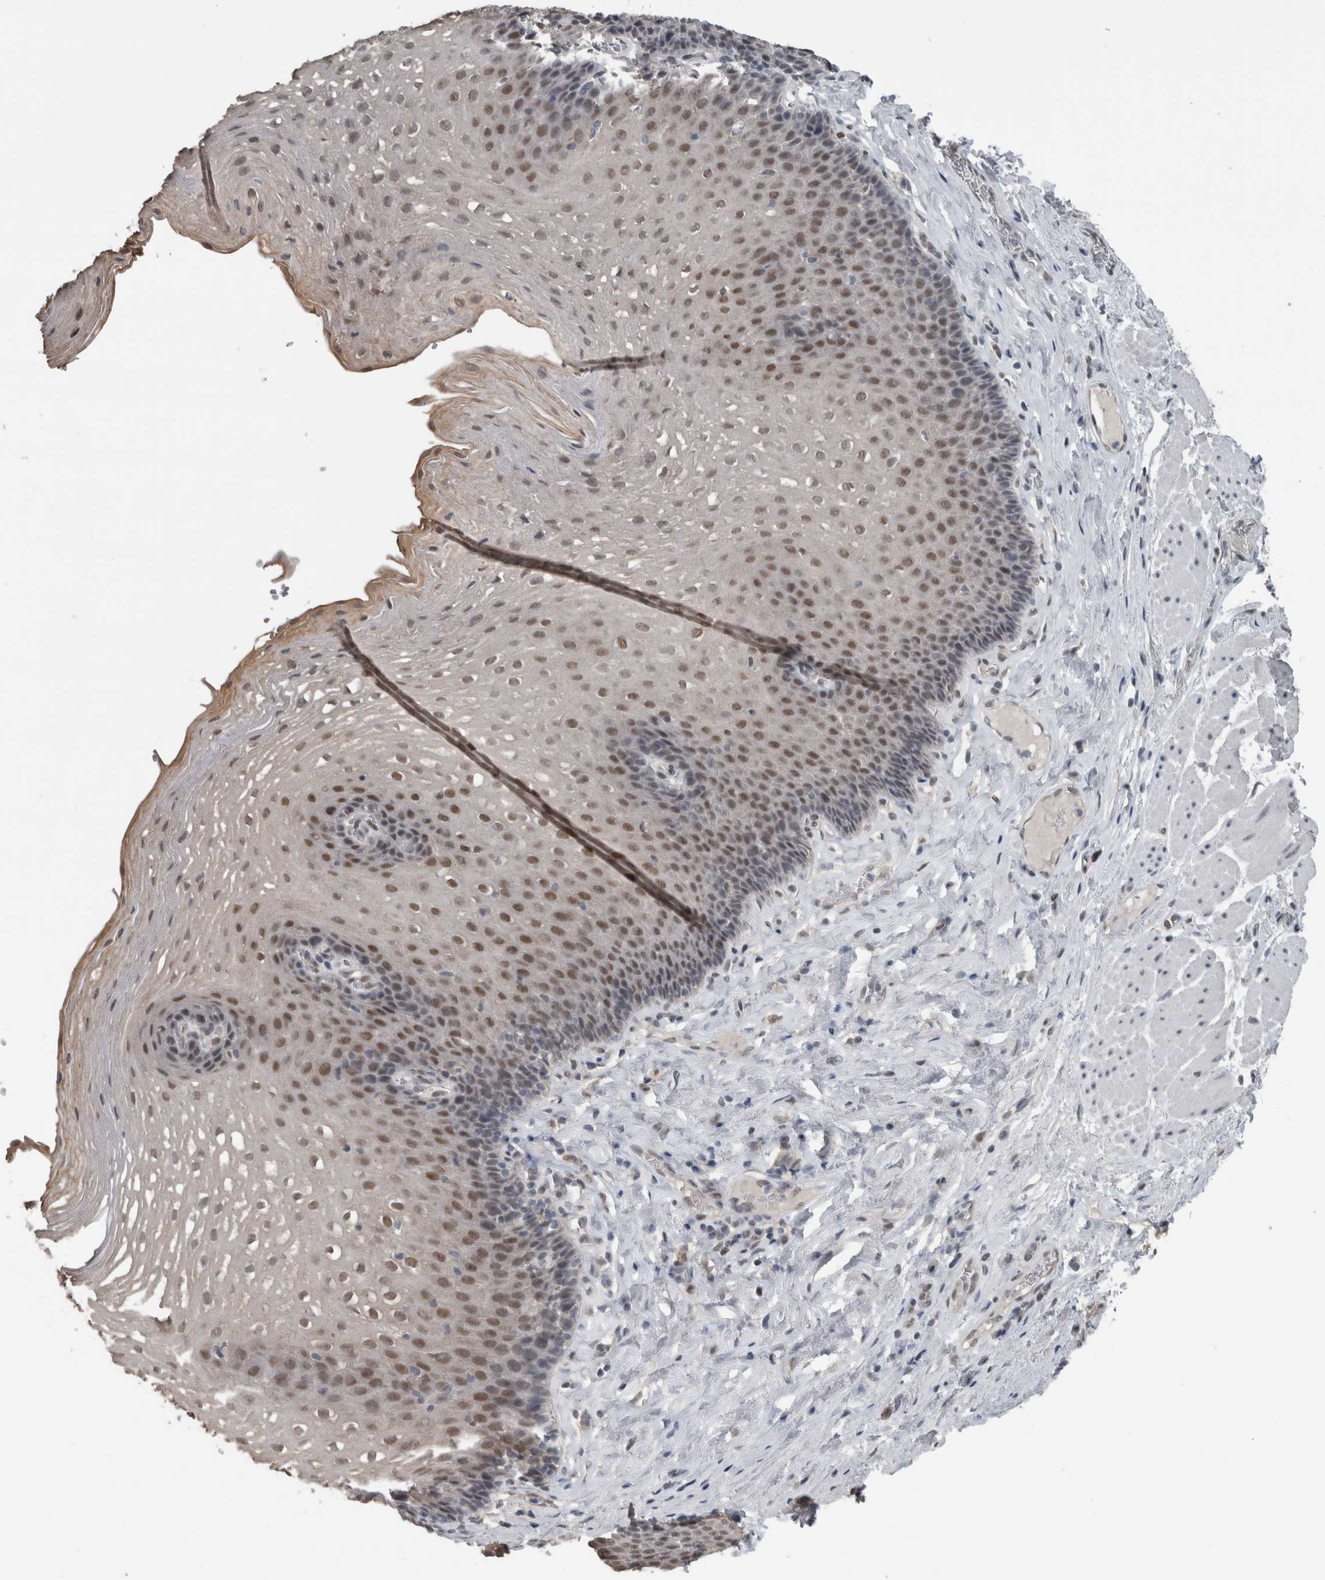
{"staining": {"intensity": "moderate", "quantity": "25%-75%", "location": "nuclear"}, "tissue": "esophagus", "cell_type": "Squamous epithelial cells", "image_type": "normal", "snomed": [{"axis": "morphology", "description": "Normal tissue, NOS"}, {"axis": "topography", "description": "Esophagus"}], "caption": "A high-resolution histopathology image shows immunohistochemistry (IHC) staining of benign esophagus, which exhibits moderate nuclear expression in about 25%-75% of squamous epithelial cells.", "gene": "ZBTB21", "patient": {"sex": "female", "age": 66}}